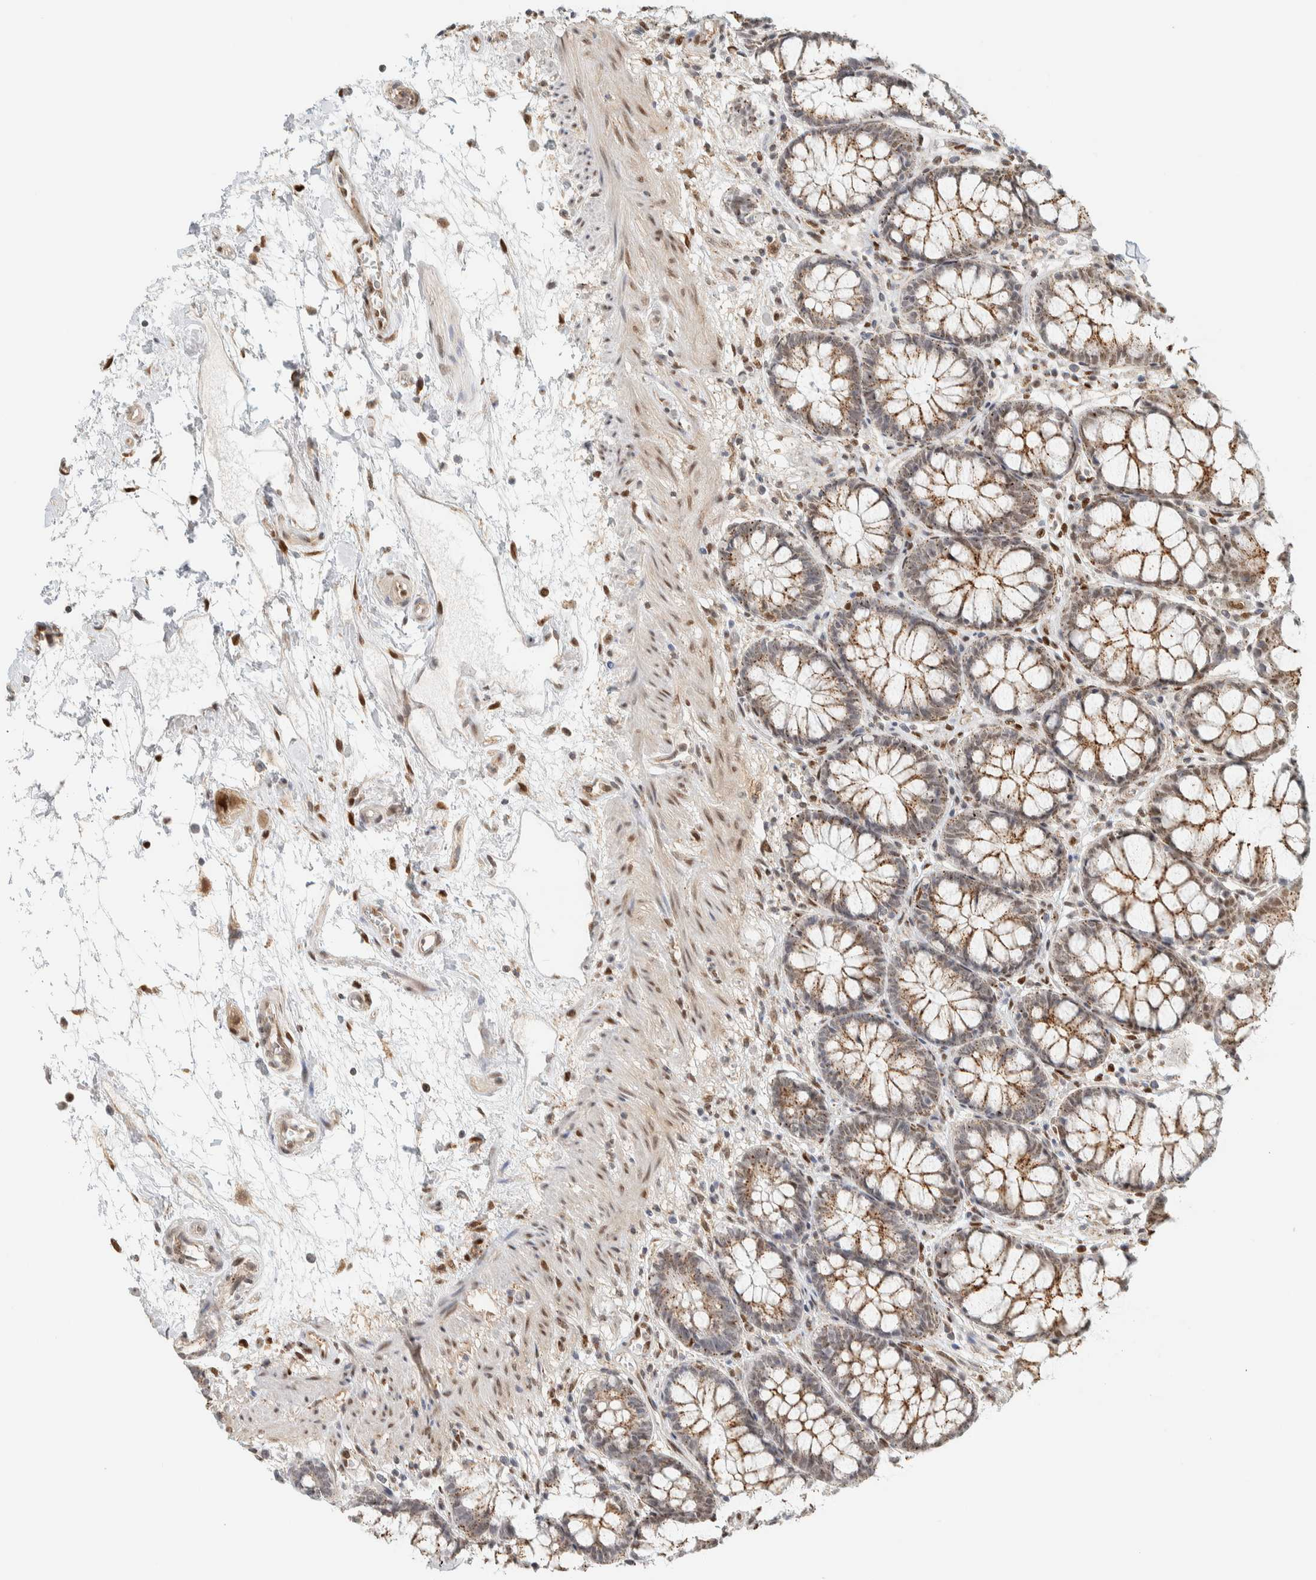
{"staining": {"intensity": "moderate", "quantity": ">75%", "location": "cytoplasmic/membranous,nuclear"}, "tissue": "rectum", "cell_type": "Glandular cells", "image_type": "normal", "snomed": [{"axis": "morphology", "description": "Normal tissue, NOS"}, {"axis": "topography", "description": "Rectum"}], "caption": "DAB immunohistochemical staining of unremarkable rectum exhibits moderate cytoplasmic/membranous,nuclear protein staining in approximately >75% of glandular cells.", "gene": "TFE3", "patient": {"sex": "male", "age": 64}}